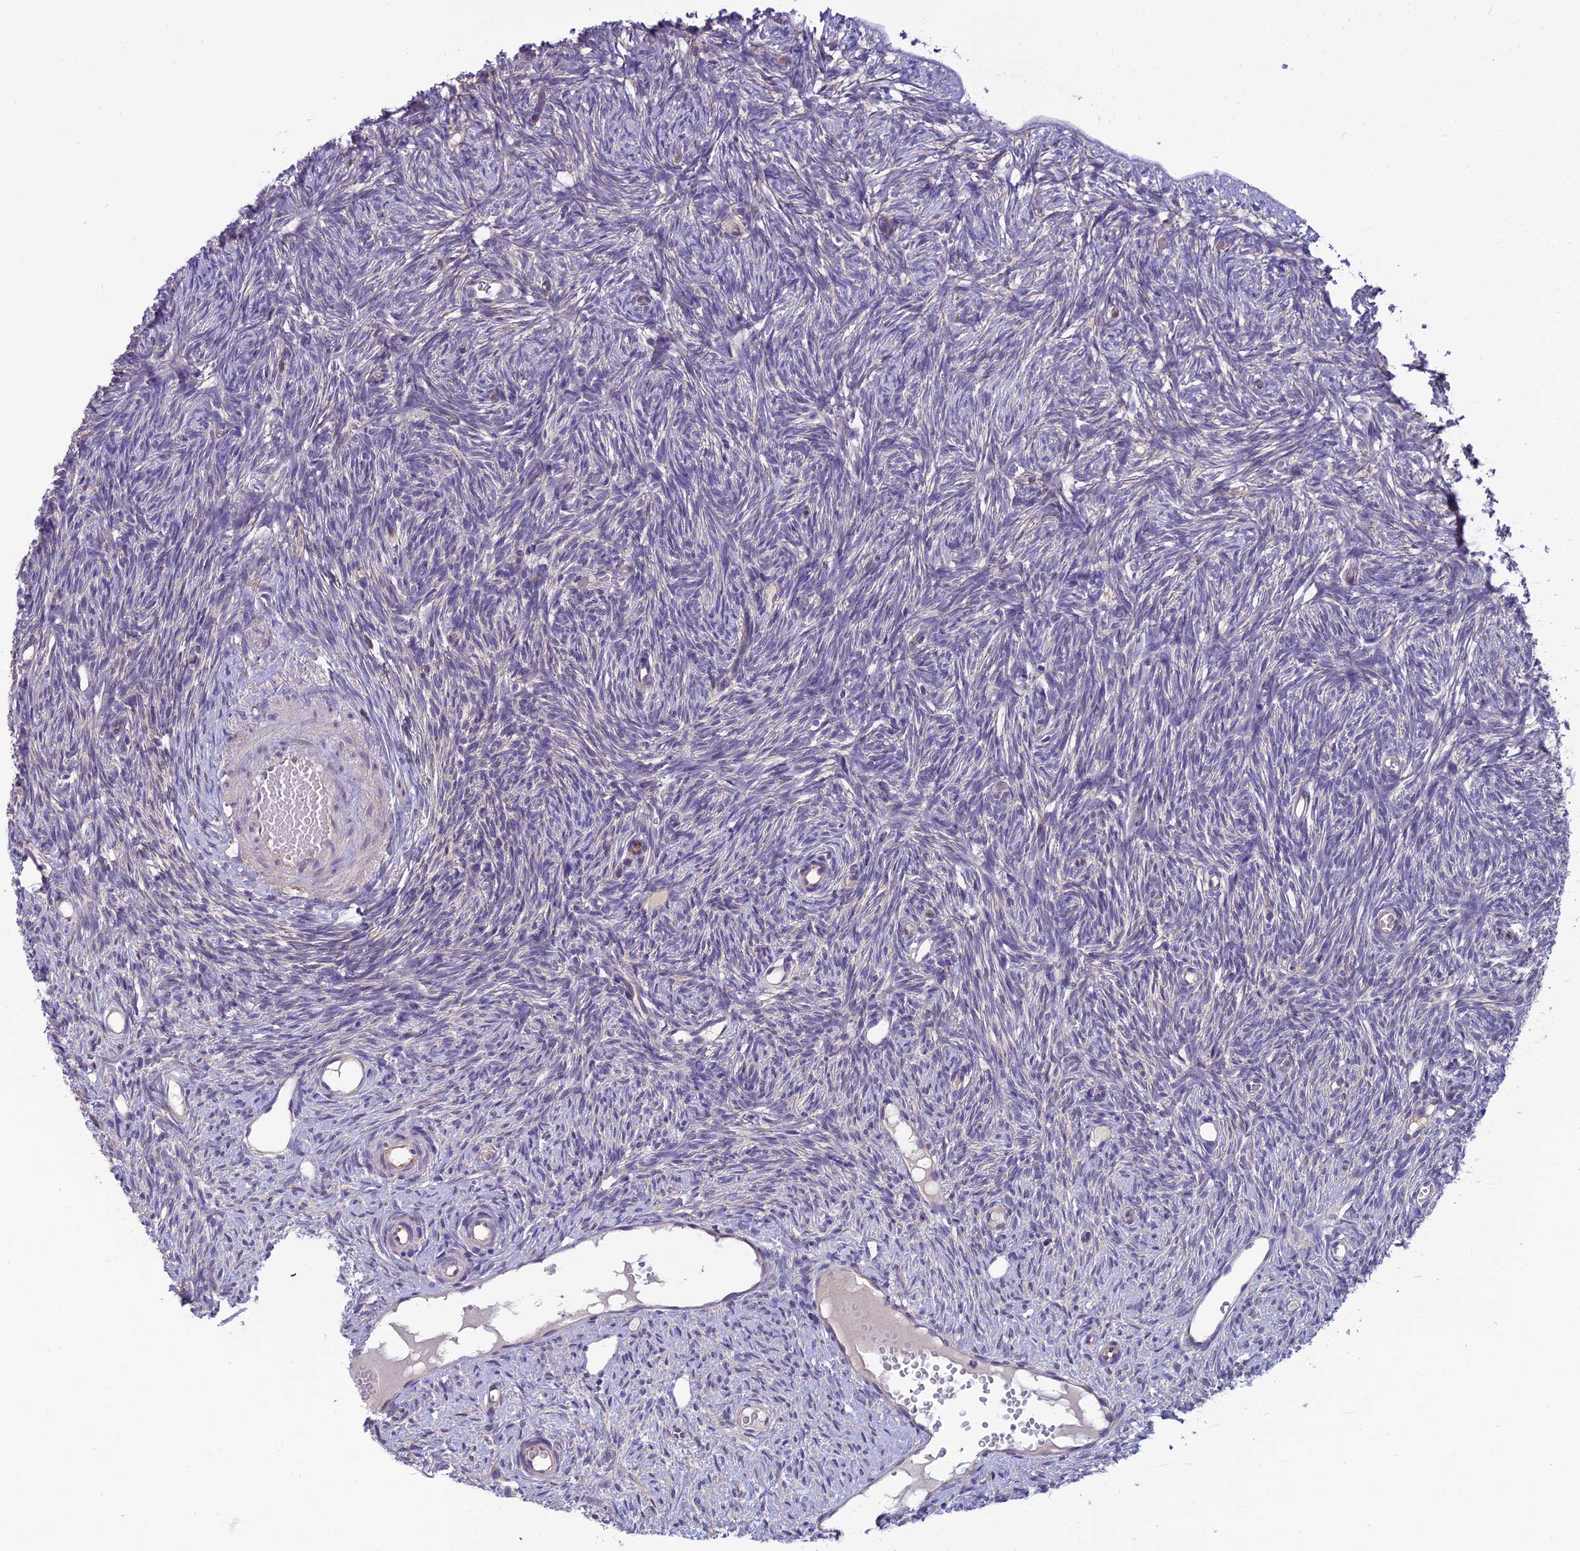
{"staining": {"intensity": "negative", "quantity": "none", "location": "none"}, "tissue": "ovary", "cell_type": "Ovarian stroma cells", "image_type": "normal", "snomed": [{"axis": "morphology", "description": "Normal tissue, NOS"}, {"axis": "topography", "description": "Ovary"}], "caption": "A high-resolution image shows IHC staining of benign ovary, which reveals no significant expression in ovarian stroma cells.", "gene": "MVD", "patient": {"sex": "female", "age": 51}}